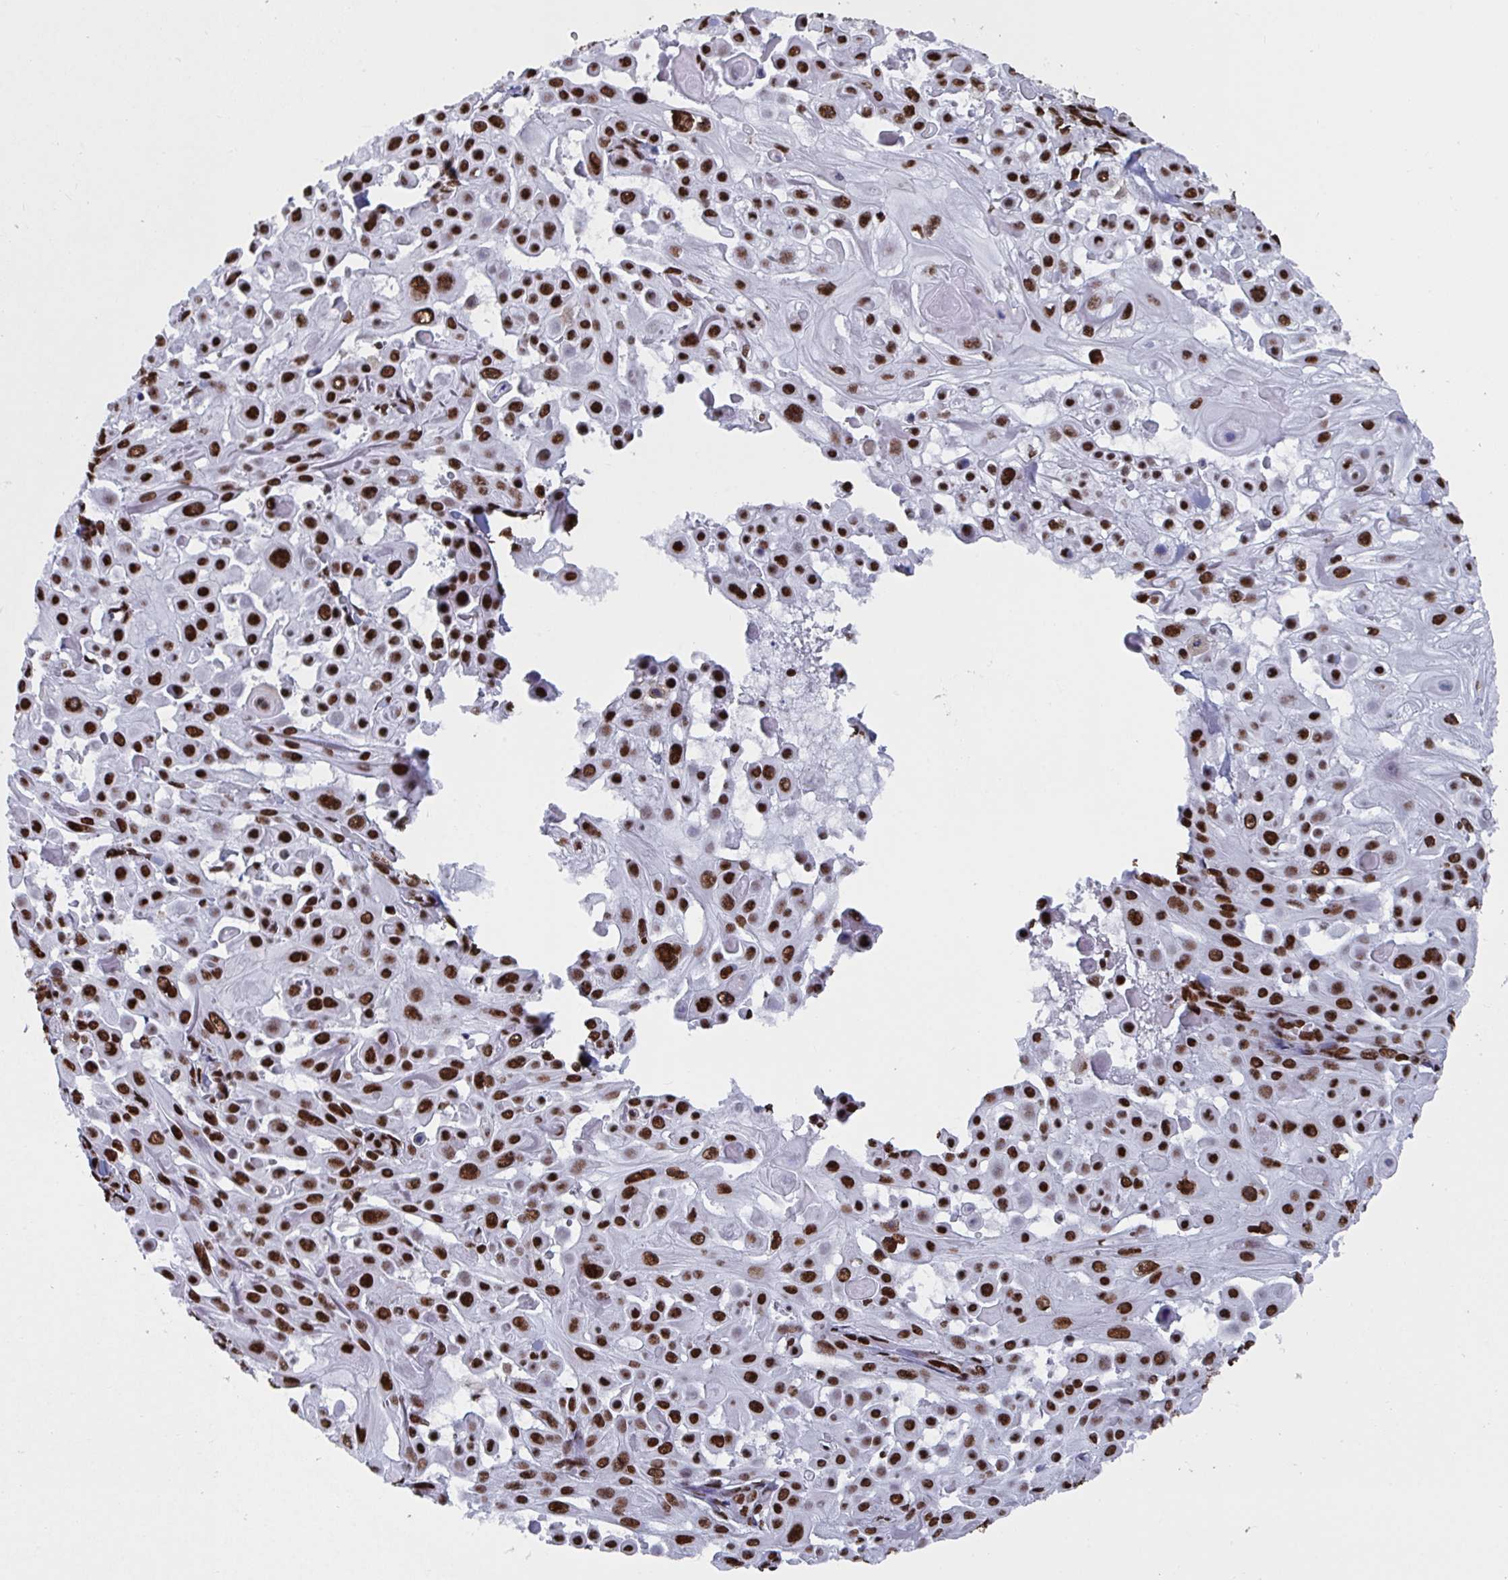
{"staining": {"intensity": "strong", "quantity": ">75%", "location": "nuclear"}, "tissue": "skin cancer", "cell_type": "Tumor cells", "image_type": "cancer", "snomed": [{"axis": "morphology", "description": "Squamous cell carcinoma, NOS"}, {"axis": "topography", "description": "Skin"}], "caption": "Tumor cells display high levels of strong nuclear expression in approximately >75% of cells in skin squamous cell carcinoma. The staining was performed using DAB, with brown indicating positive protein expression. Nuclei are stained blue with hematoxylin.", "gene": "ZNF607", "patient": {"sex": "male", "age": 91}}